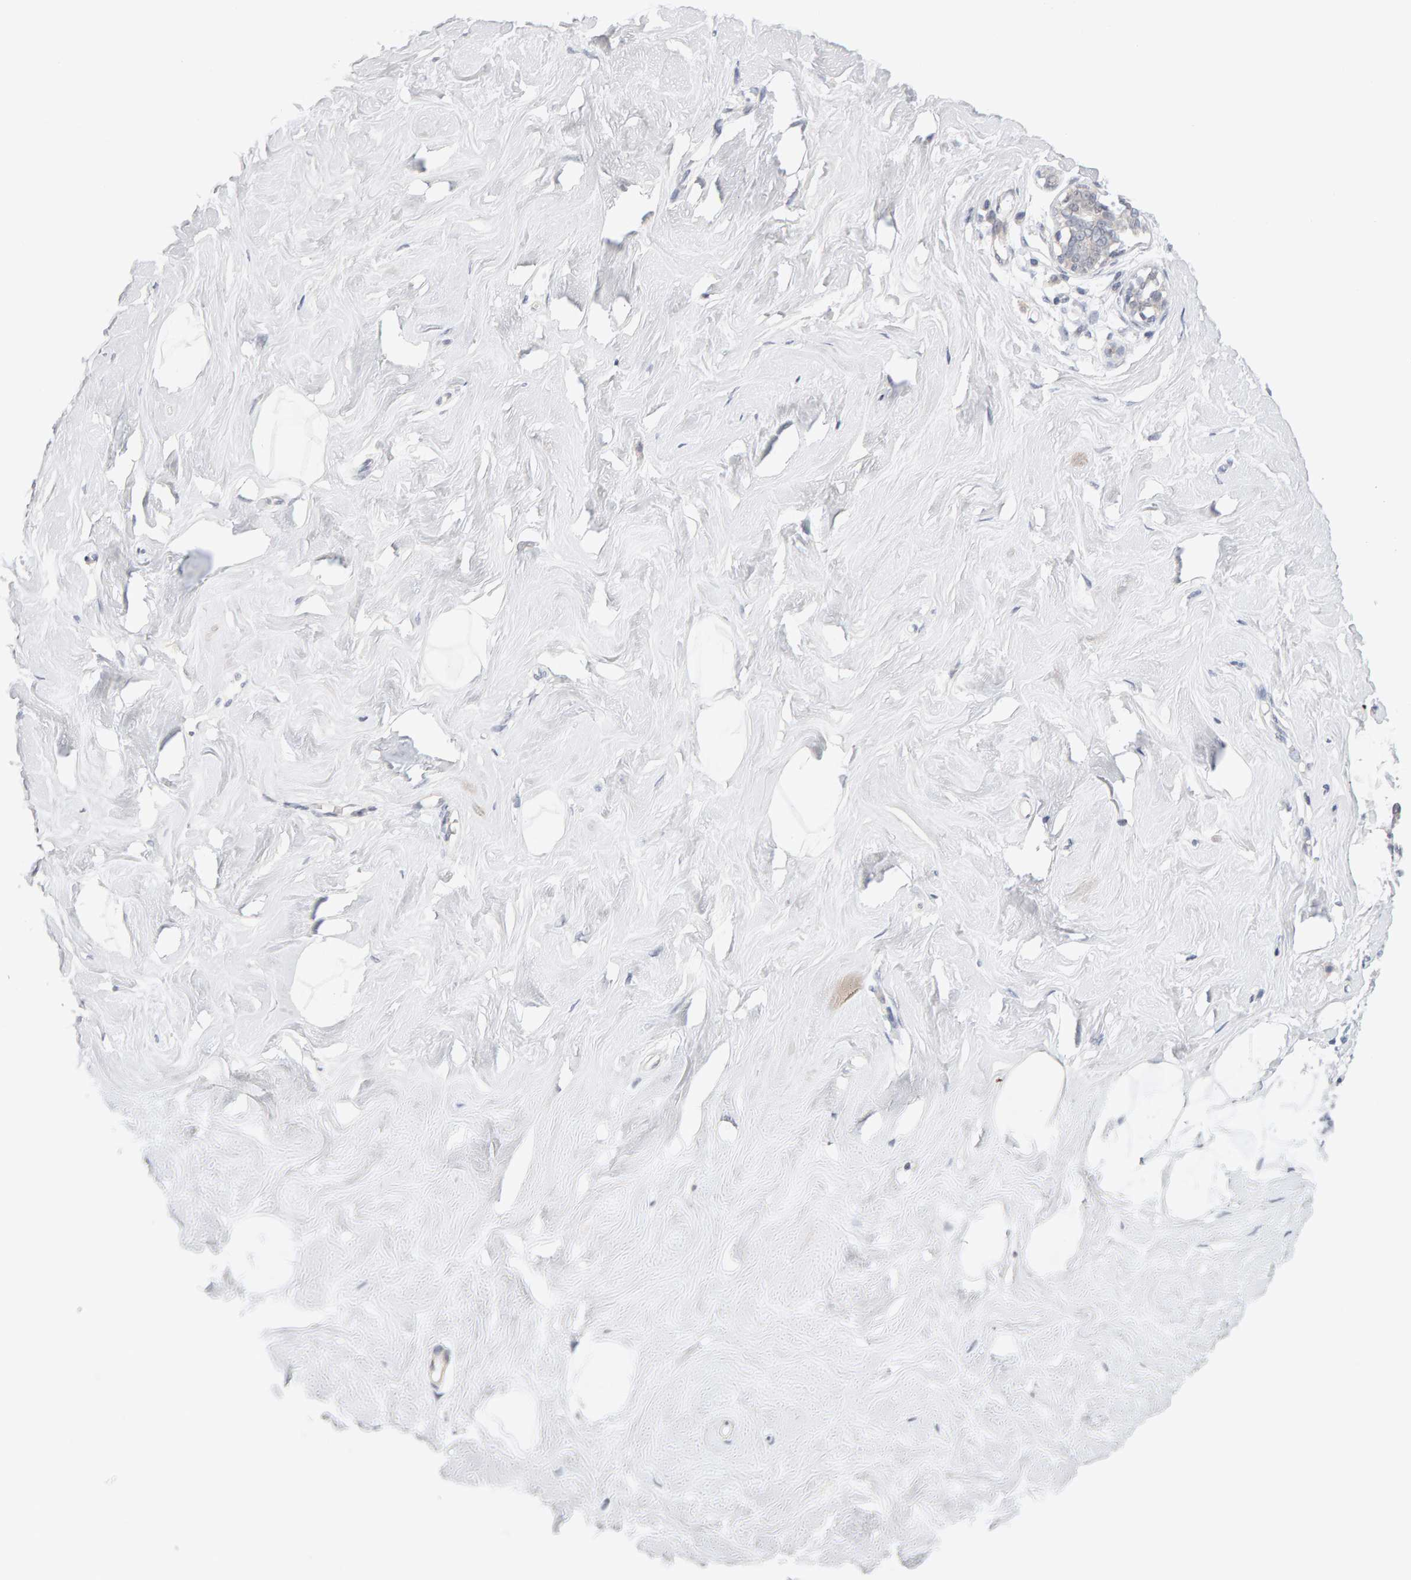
{"staining": {"intensity": "negative", "quantity": "none", "location": "none"}, "tissue": "breast", "cell_type": "Adipocytes", "image_type": "normal", "snomed": [{"axis": "morphology", "description": "Normal tissue, NOS"}, {"axis": "topography", "description": "Breast"}], "caption": "DAB immunohistochemical staining of benign human breast displays no significant expression in adipocytes.", "gene": "HNF4A", "patient": {"sex": "female", "age": 23}}